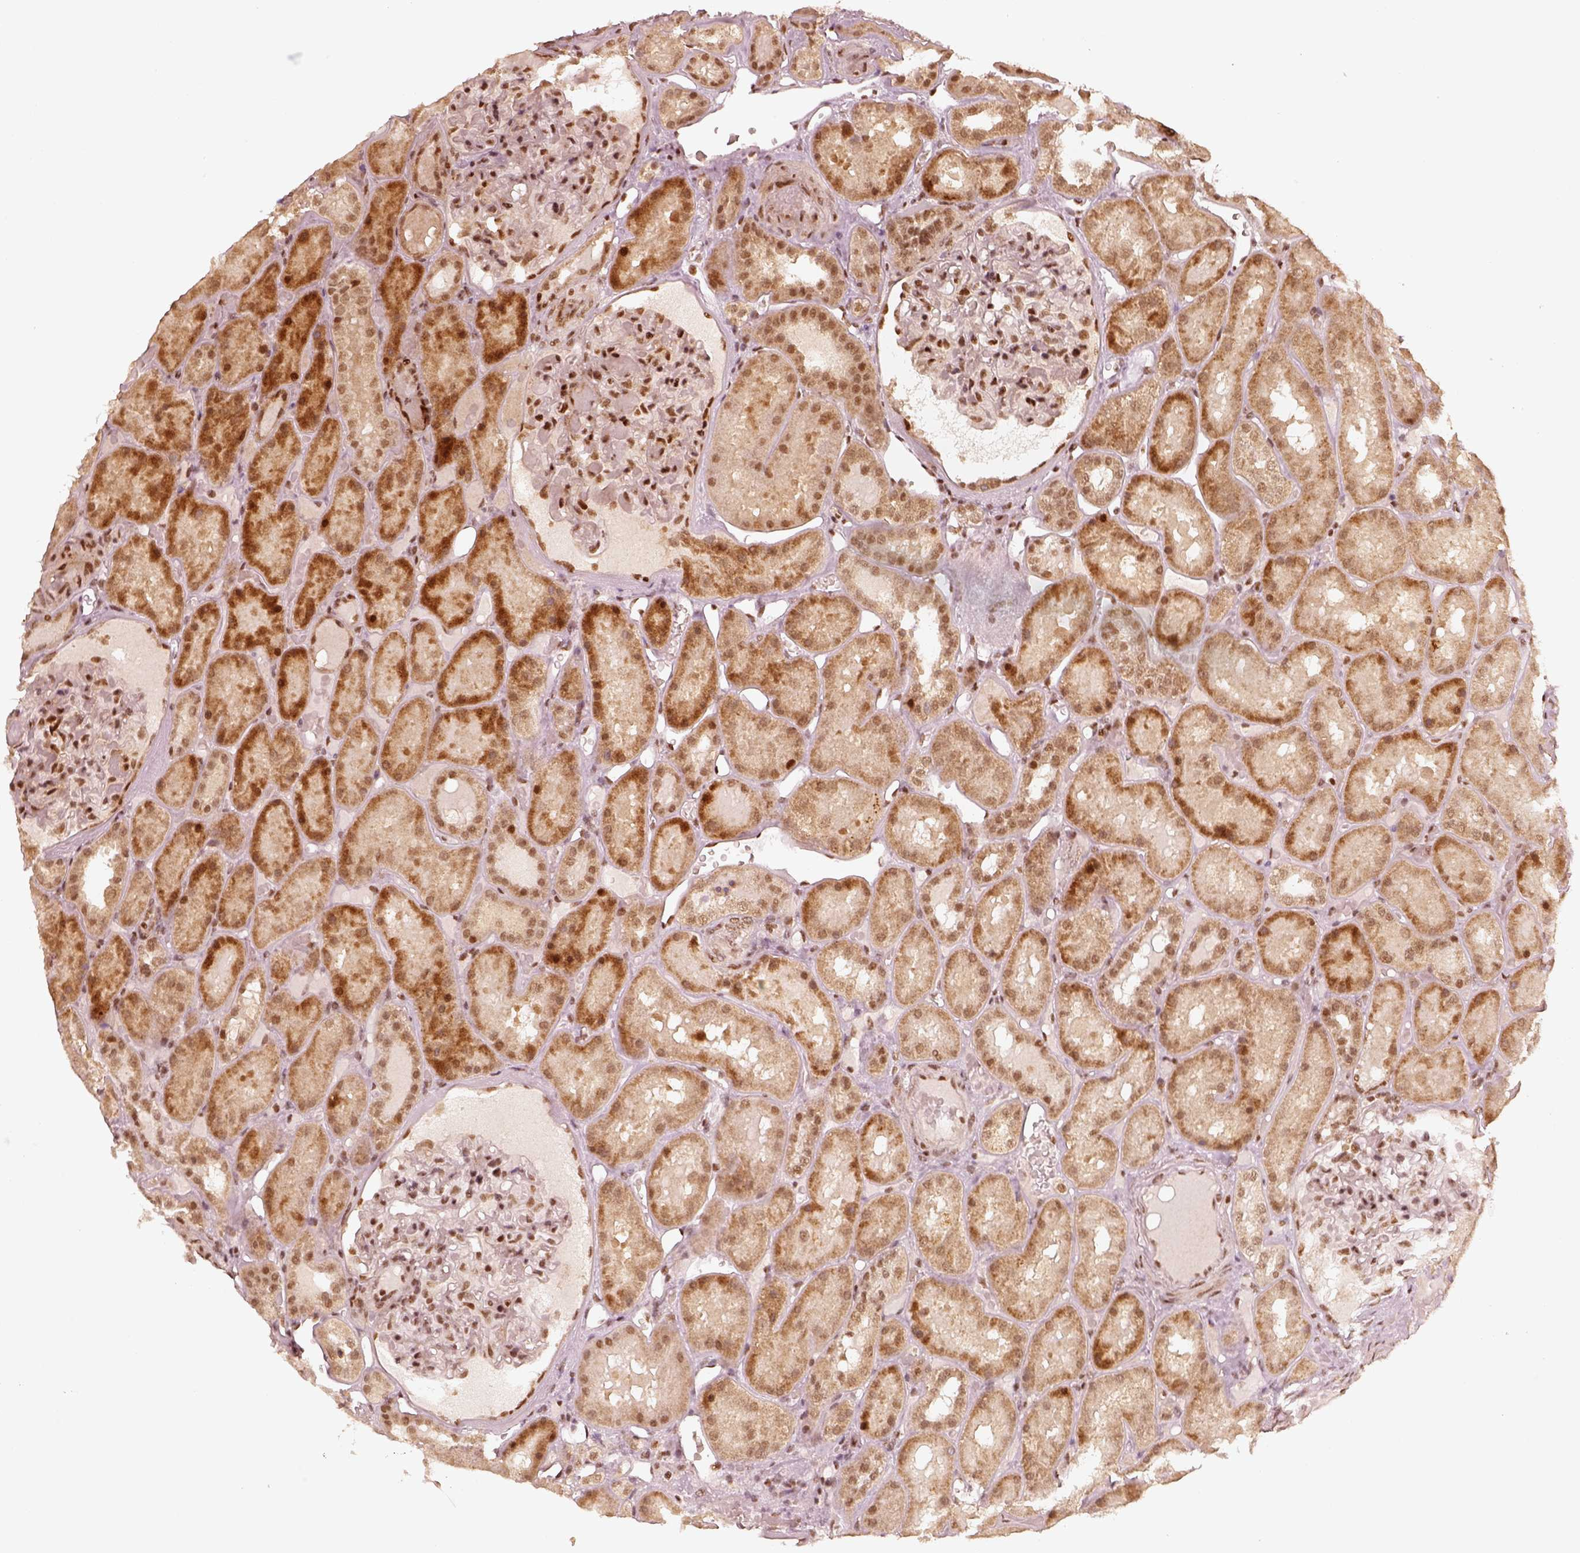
{"staining": {"intensity": "moderate", "quantity": "25%-75%", "location": "nuclear"}, "tissue": "kidney", "cell_type": "Cells in glomeruli", "image_type": "normal", "snomed": [{"axis": "morphology", "description": "Normal tissue, NOS"}, {"axis": "topography", "description": "Kidney"}], "caption": "Protein expression analysis of normal kidney demonstrates moderate nuclear positivity in about 25%-75% of cells in glomeruli.", "gene": "GMEB2", "patient": {"sex": "male", "age": 73}}